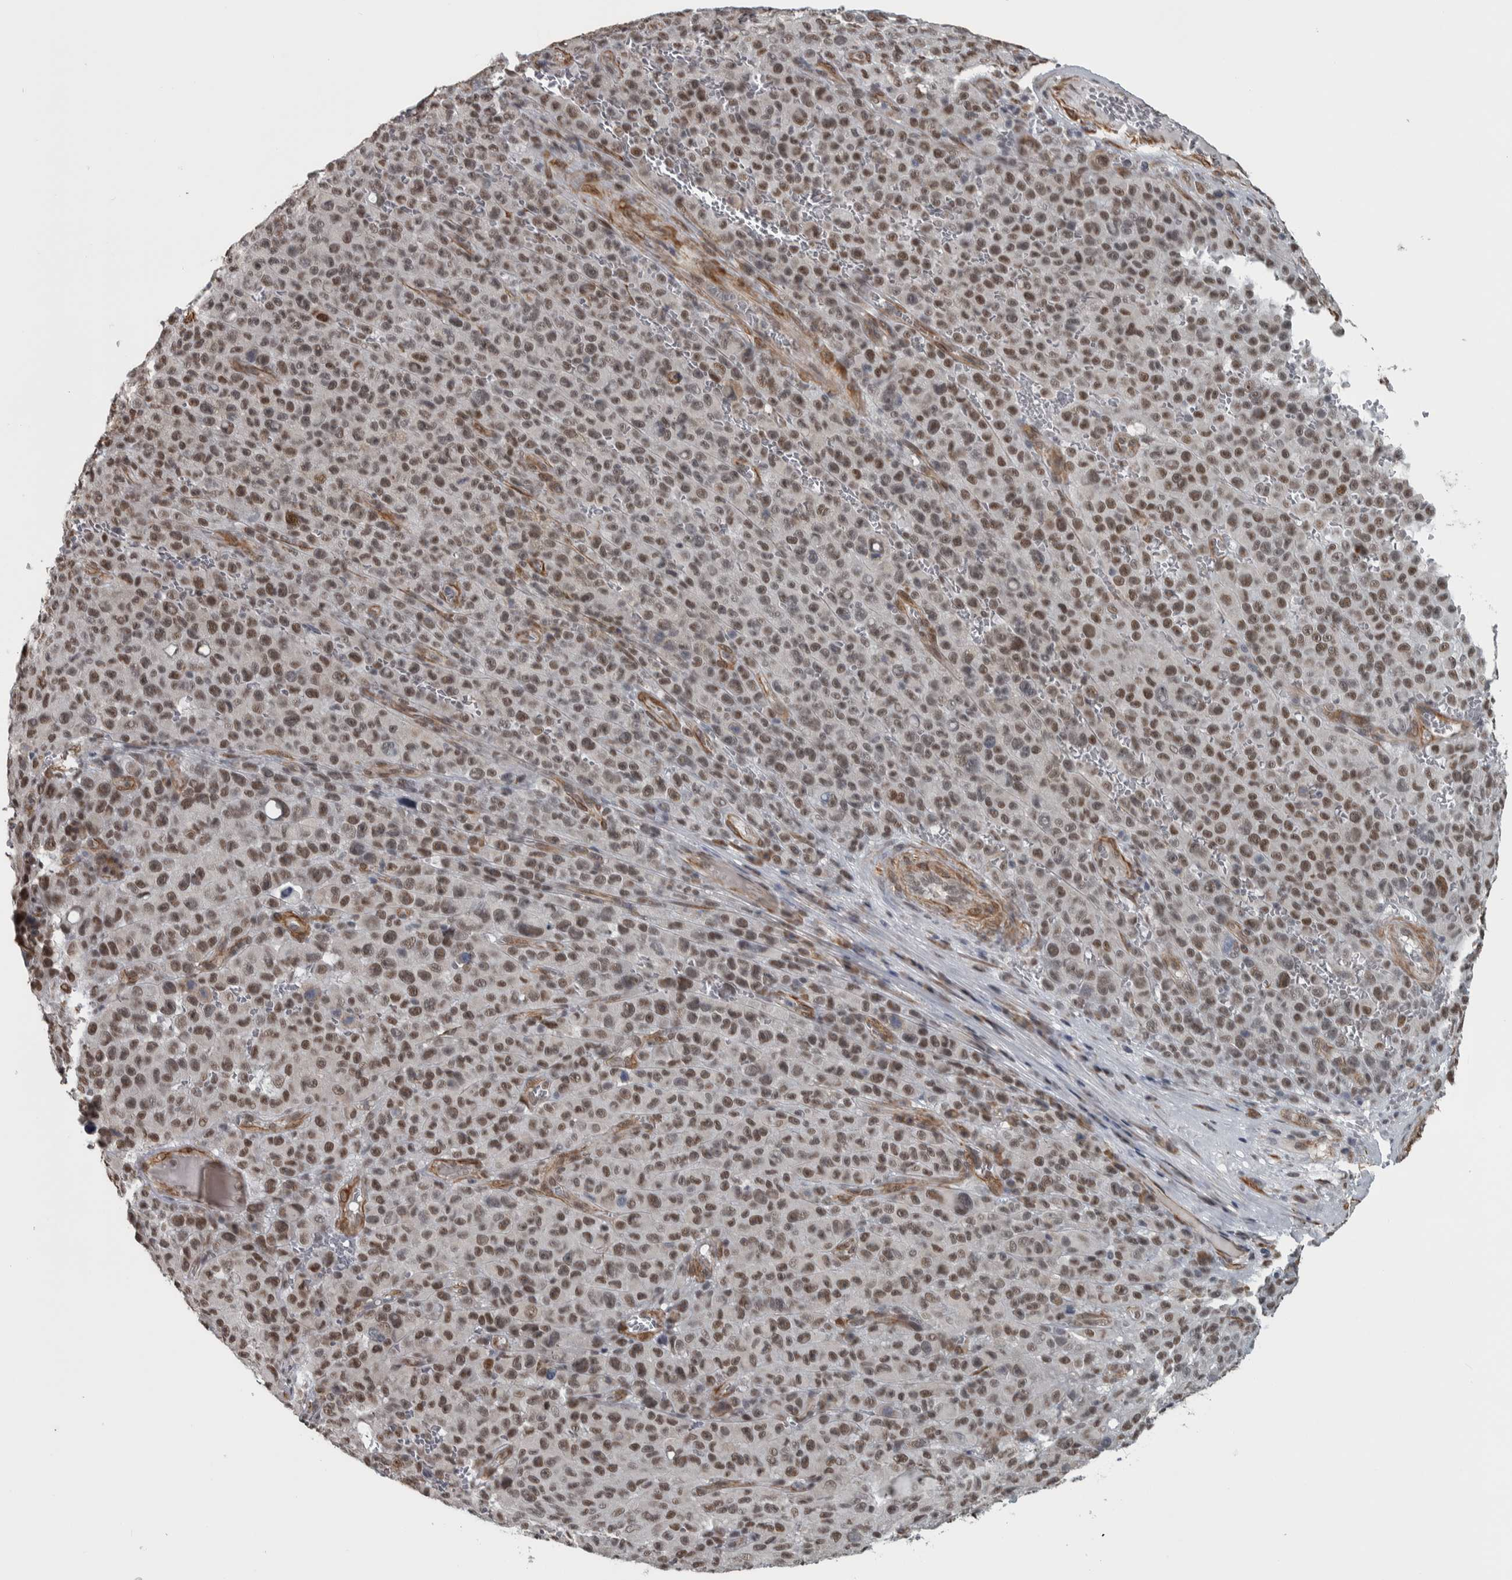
{"staining": {"intensity": "moderate", "quantity": ">75%", "location": "nuclear"}, "tissue": "melanoma", "cell_type": "Tumor cells", "image_type": "cancer", "snomed": [{"axis": "morphology", "description": "Malignant melanoma, NOS"}, {"axis": "topography", "description": "Skin"}], "caption": "Malignant melanoma stained with DAB immunohistochemistry (IHC) demonstrates medium levels of moderate nuclear expression in approximately >75% of tumor cells.", "gene": "DDX42", "patient": {"sex": "female", "age": 82}}